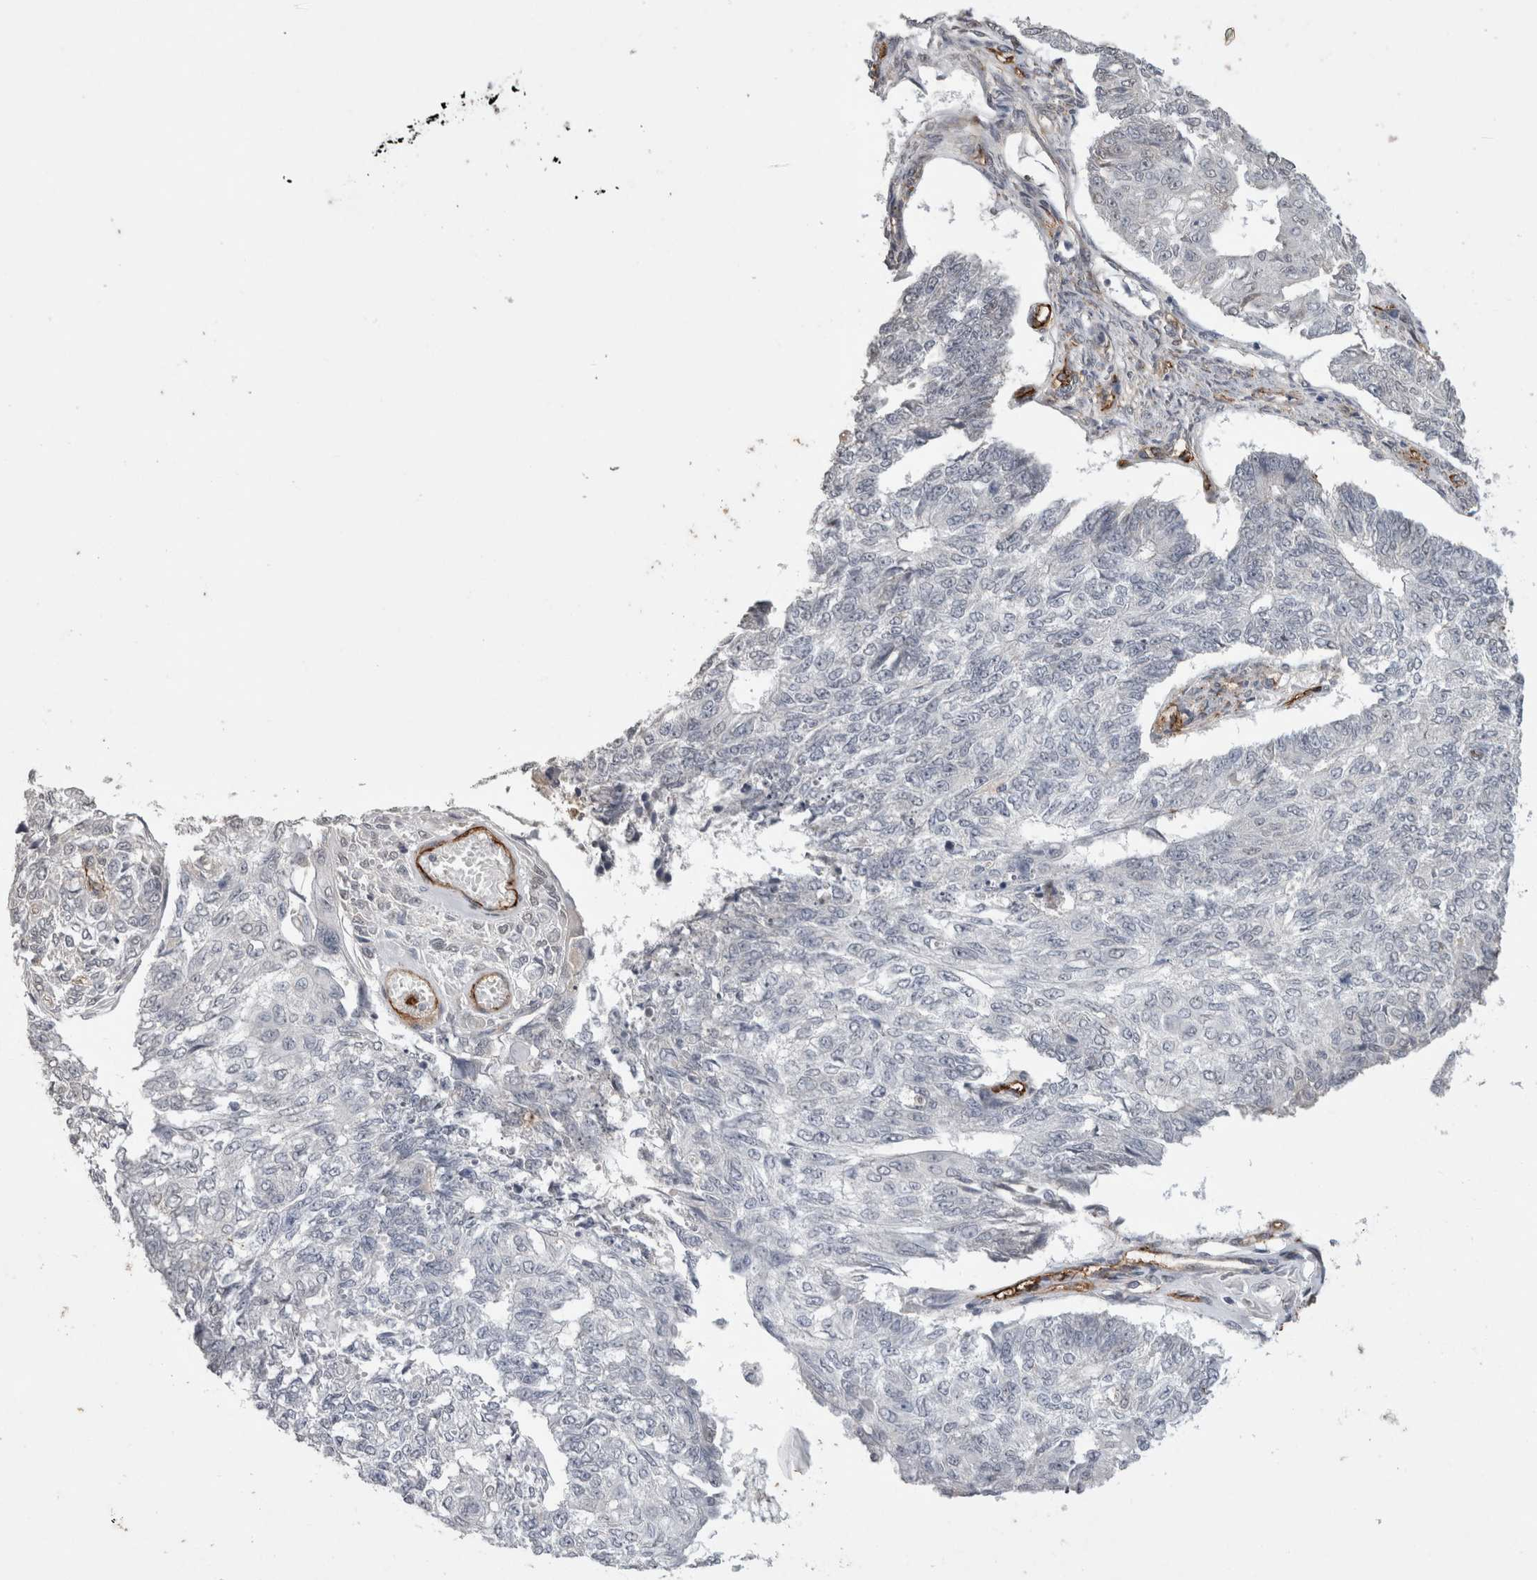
{"staining": {"intensity": "negative", "quantity": "none", "location": "none"}, "tissue": "endometrial cancer", "cell_type": "Tumor cells", "image_type": "cancer", "snomed": [{"axis": "morphology", "description": "Adenocarcinoma, NOS"}, {"axis": "topography", "description": "Endometrium"}], "caption": "Immunohistochemistry (IHC) of endometrial cancer shows no expression in tumor cells.", "gene": "CDH13", "patient": {"sex": "female", "age": 32}}